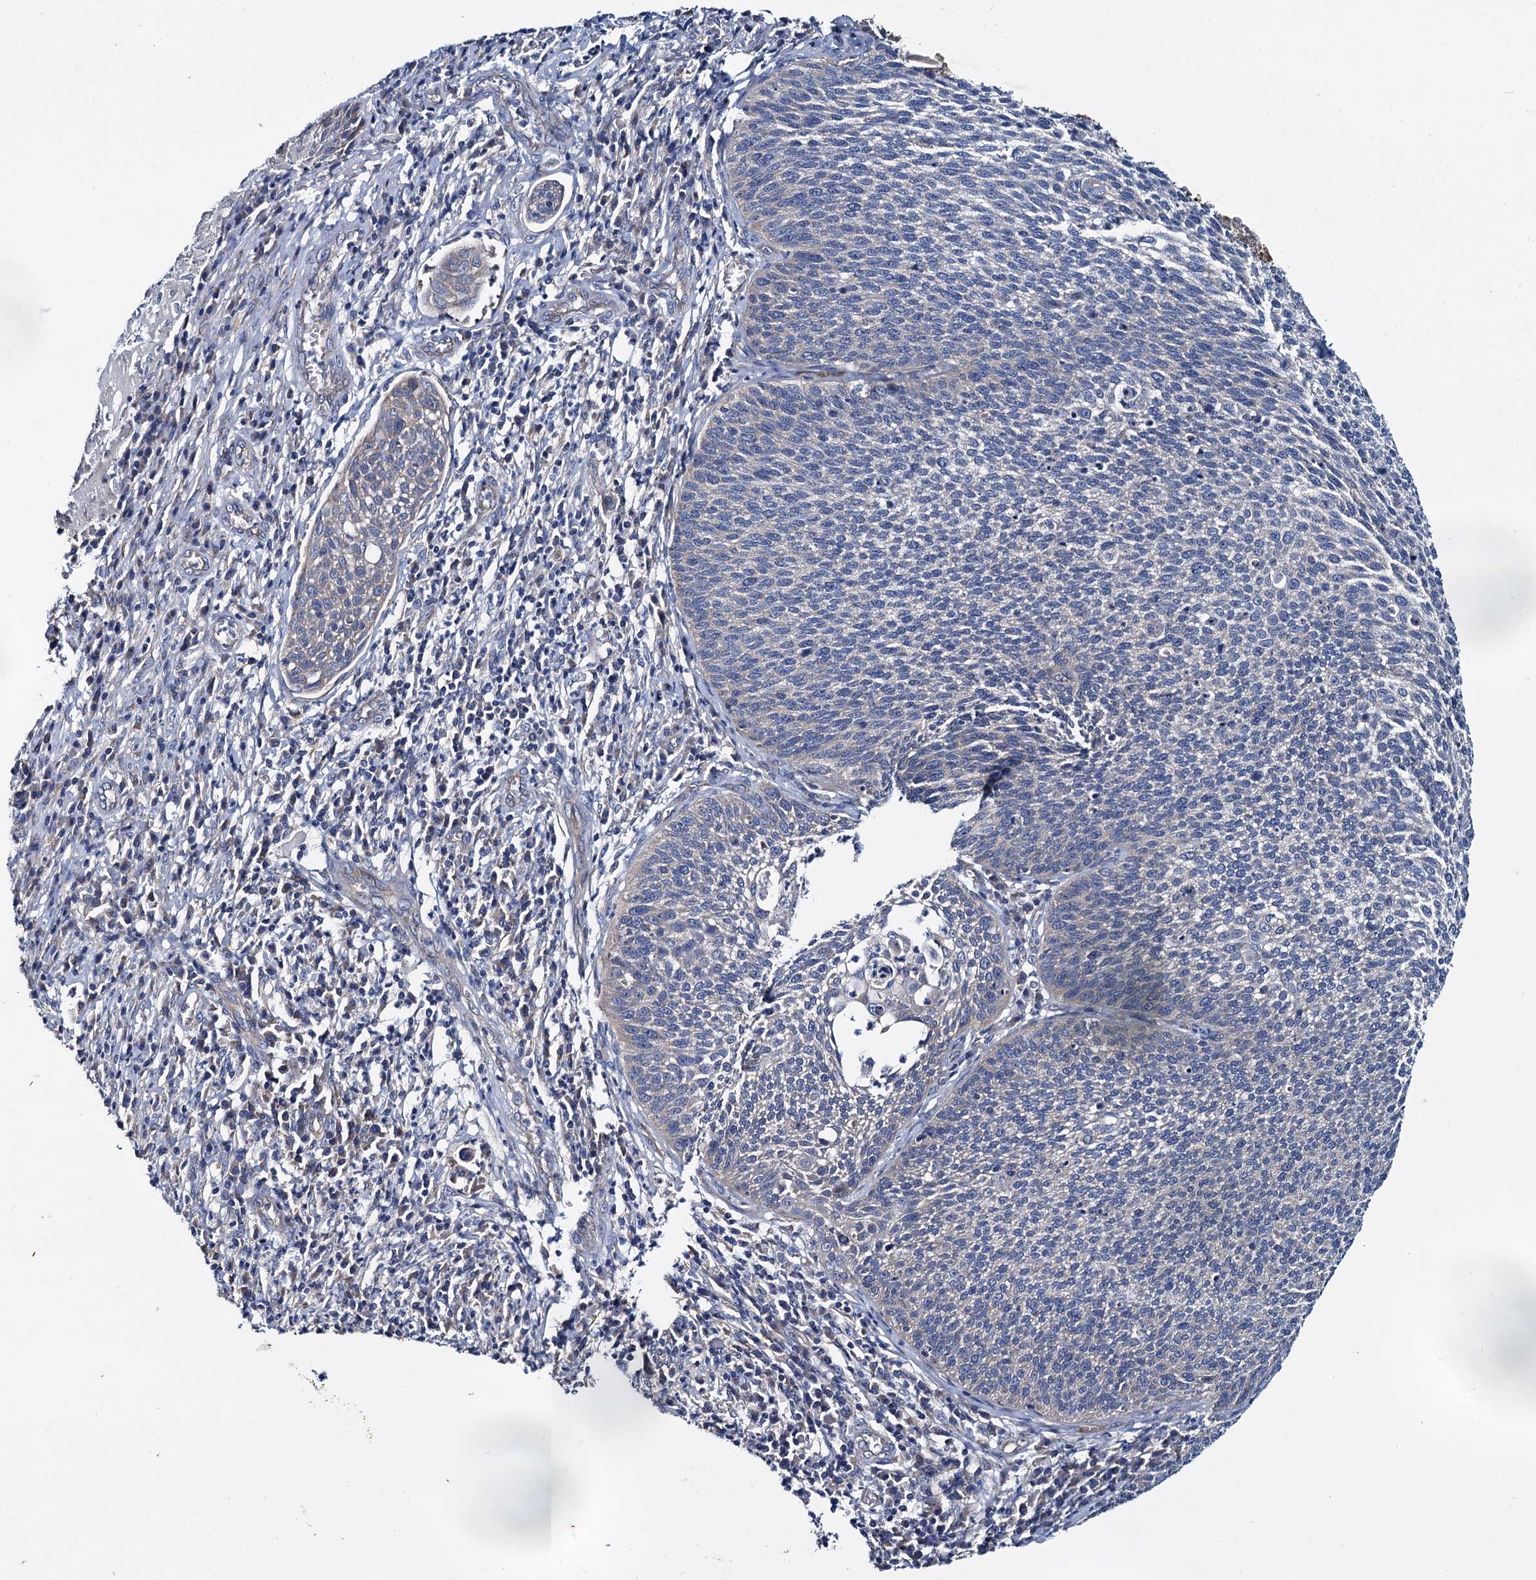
{"staining": {"intensity": "negative", "quantity": "none", "location": "none"}, "tissue": "cervical cancer", "cell_type": "Tumor cells", "image_type": "cancer", "snomed": [{"axis": "morphology", "description": "Squamous cell carcinoma, NOS"}, {"axis": "topography", "description": "Cervix"}], "caption": "The immunohistochemistry (IHC) photomicrograph has no significant expression in tumor cells of cervical squamous cell carcinoma tissue. (IHC, brightfield microscopy, high magnification).", "gene": "CEP295", "patient": {"sex": "female", "age": 34}}